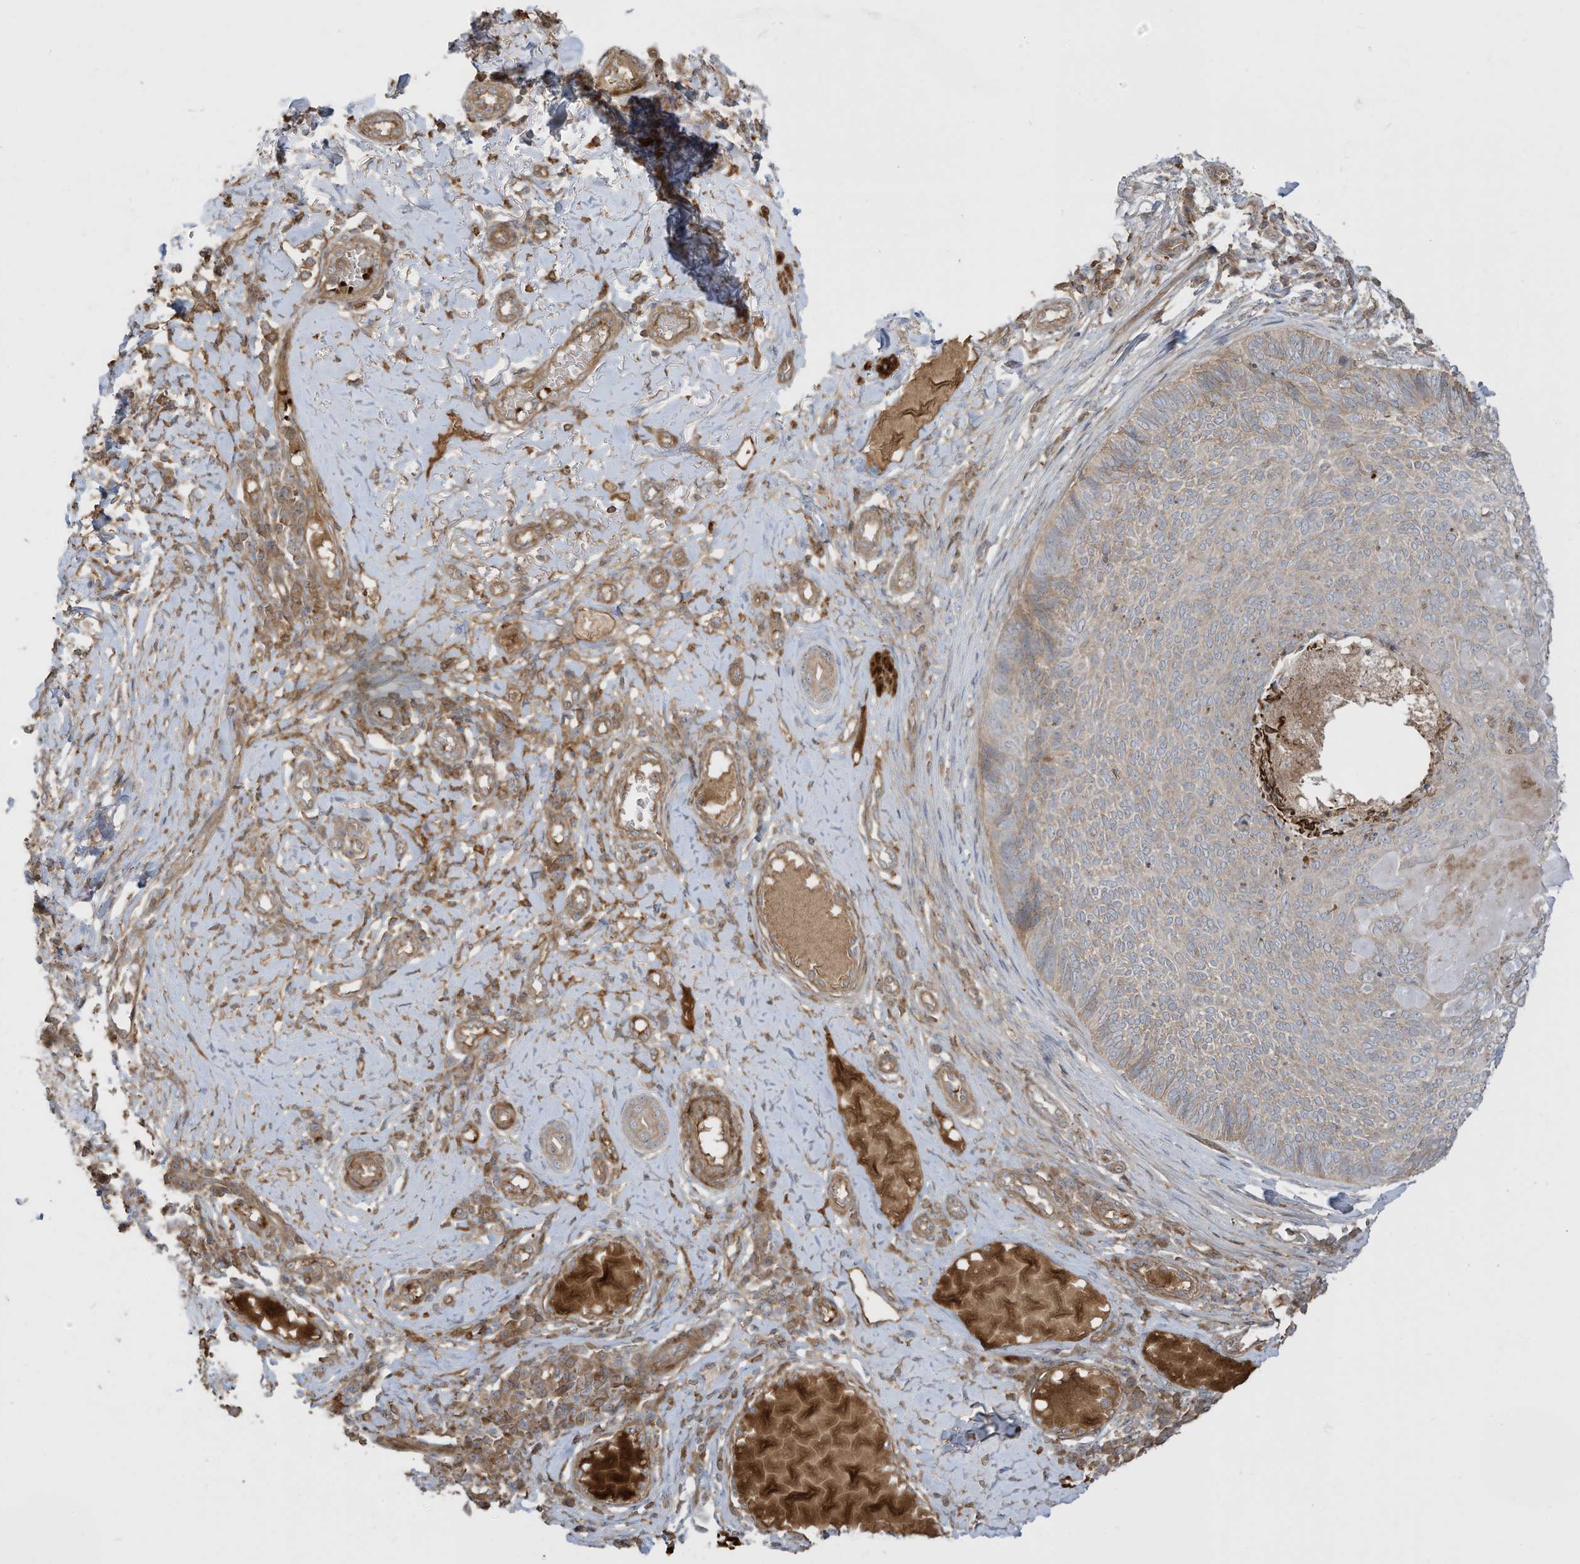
{"staining": {"intensity": "weak", "quantity": ">75%", "location": "cytoplasmic/membranous"}, "tissue": "skin cancer", "cell_type": "Tumor cells", "image_type": "cancer", "snomed": [{"axis": "morphology", "description": "Normal tissue, NOS"}, {"axis": "morphology", "description": "Basal cell carcinoma"}, {"axis": "topography", "description": "Skin"}], "caption": "Skin basal cell carcinoma was stained to show a protein in brown. There is low levels of weak cytoplasmic/membranous staining in about >75% of tumor cells.", "gene": "ENTR1", "patient": {"sex": "male", "age": 50}}